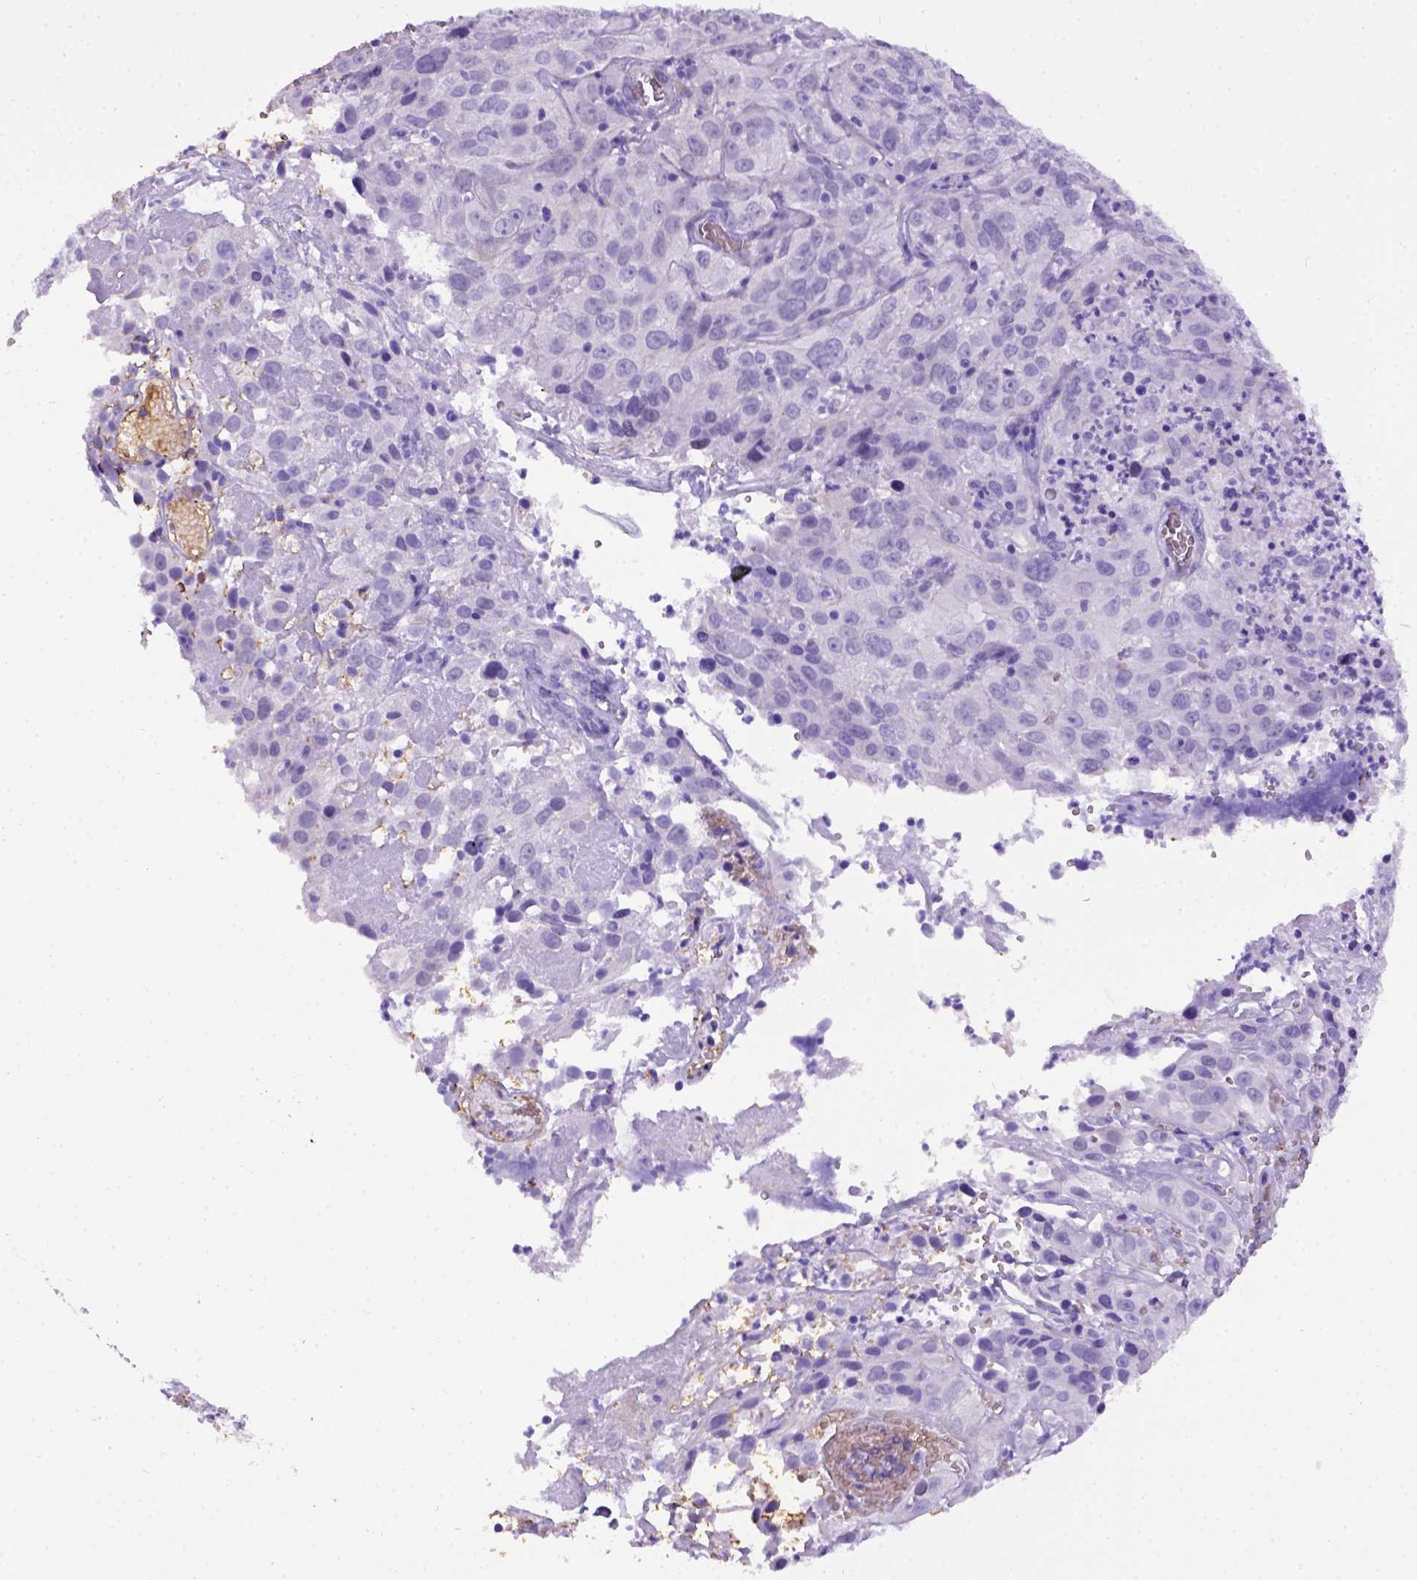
{"staining": {"intensity": "negative", "quantity": "none", "location": "none"}, "tissue": "cervical cancer", "cell_type": "Tumor cells", "image_type": "cancer", "snomed": [{"axis": "morphology", "description": "Squamous cell carcinoma, NOS"}, {"axis": "topography", "description": "Cervix"}], "caption": "Cervical squamous cell carcinoma was stained to show a protein in brown. There is no significant positivity in tumor cells.", "gene": "ADAM12", "patient": {"sex": "female", "age": 32}}